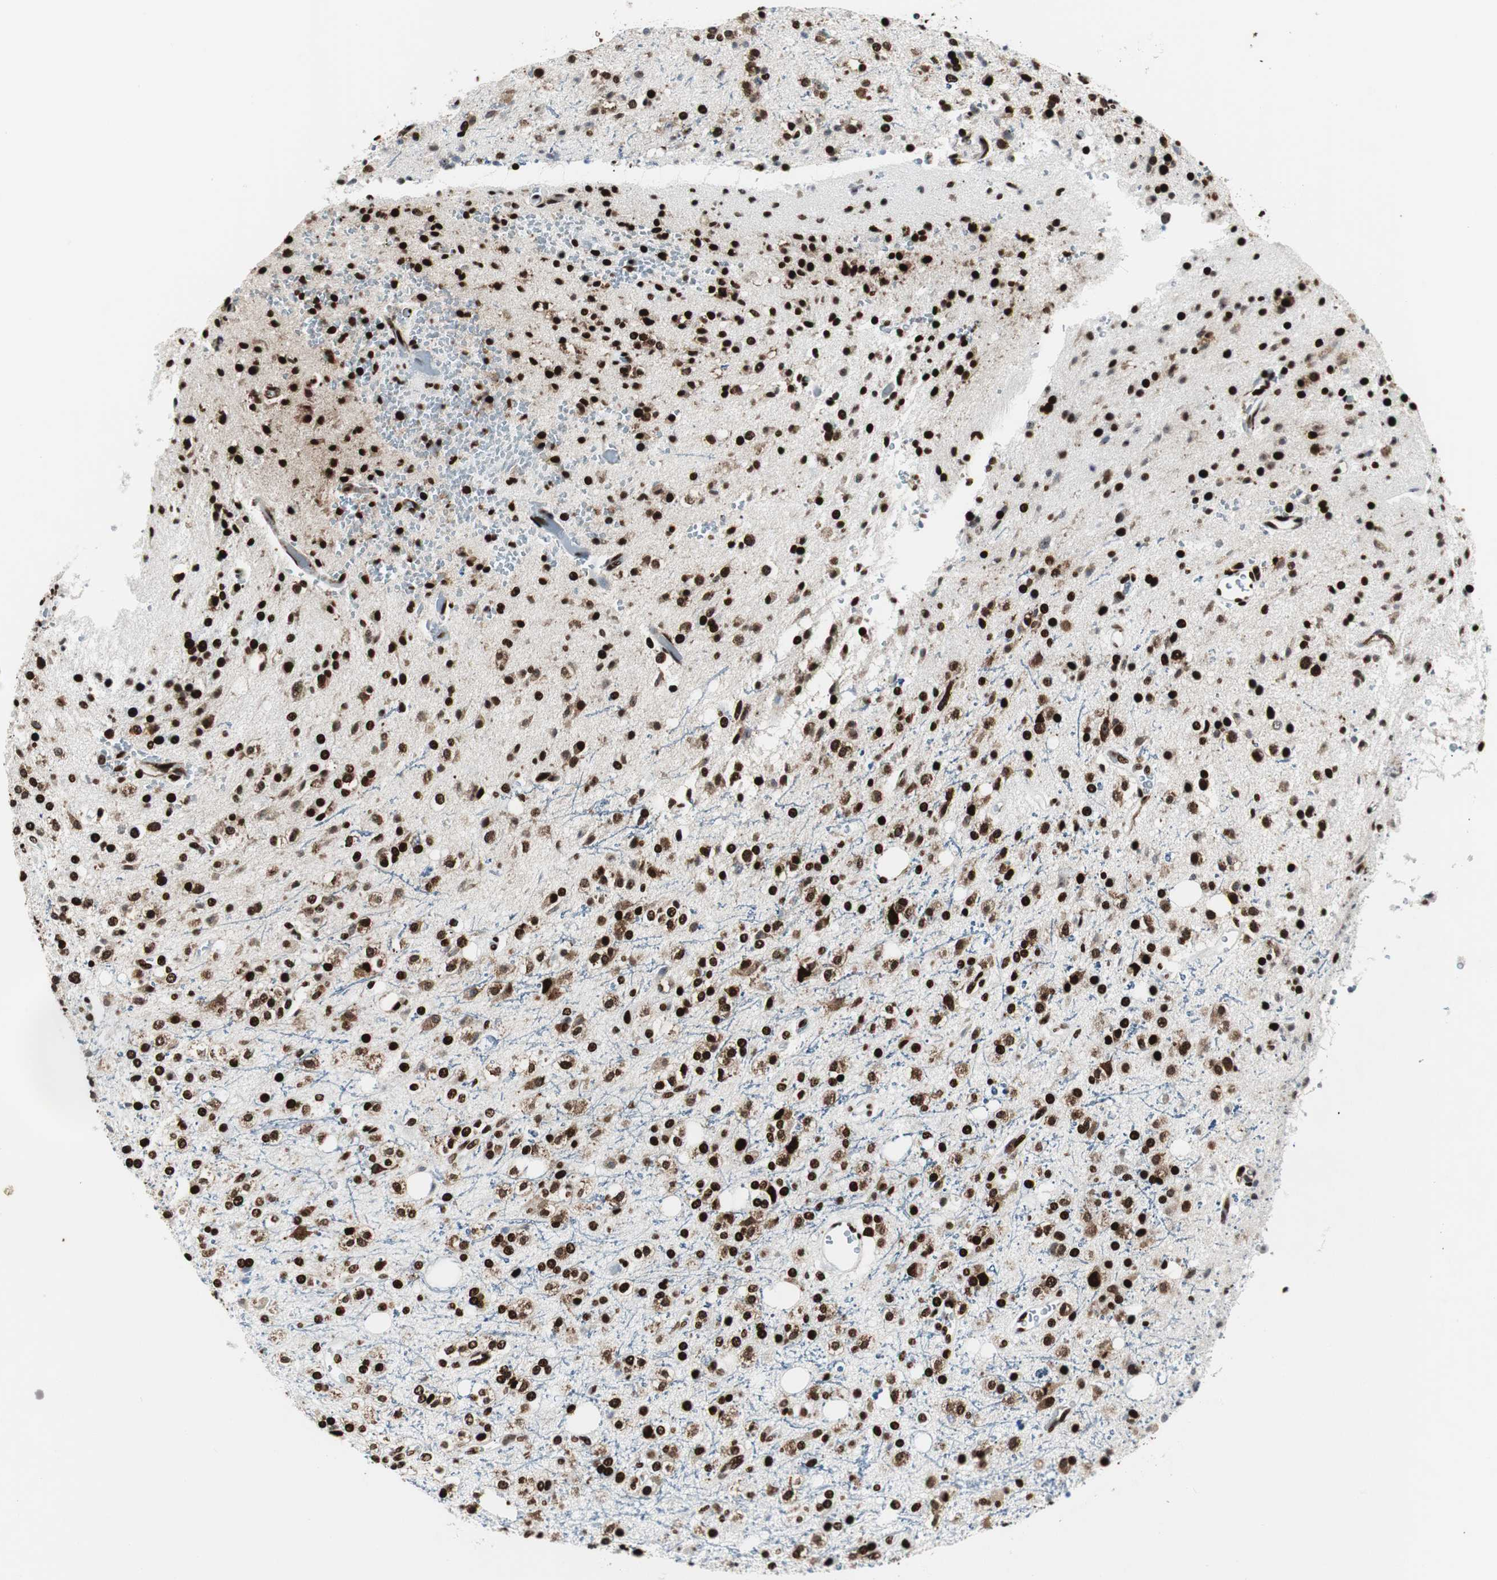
{"staining": {"intensity": "strong", "quantity": ">75%", "location": "nuclear"}, "tissue": "glioma", "cell_type": "Tumor cells", "image_type": "cancer", "snomed": [{"axis": "morphology", "description": "Glioma, malignant, High grade"}, {"axis": "topography", "description": "Brain"}], "caption": "Tumor cells show strong nuclear staining in about >75% of cells in malignant glioma (high-grade). Using DAB (brown) and hematoxylin (blue) stains, captured at high magnification using brightfield microscopy.", "gene": "NCL", "patient": {"sex": "male", "age": 47}}